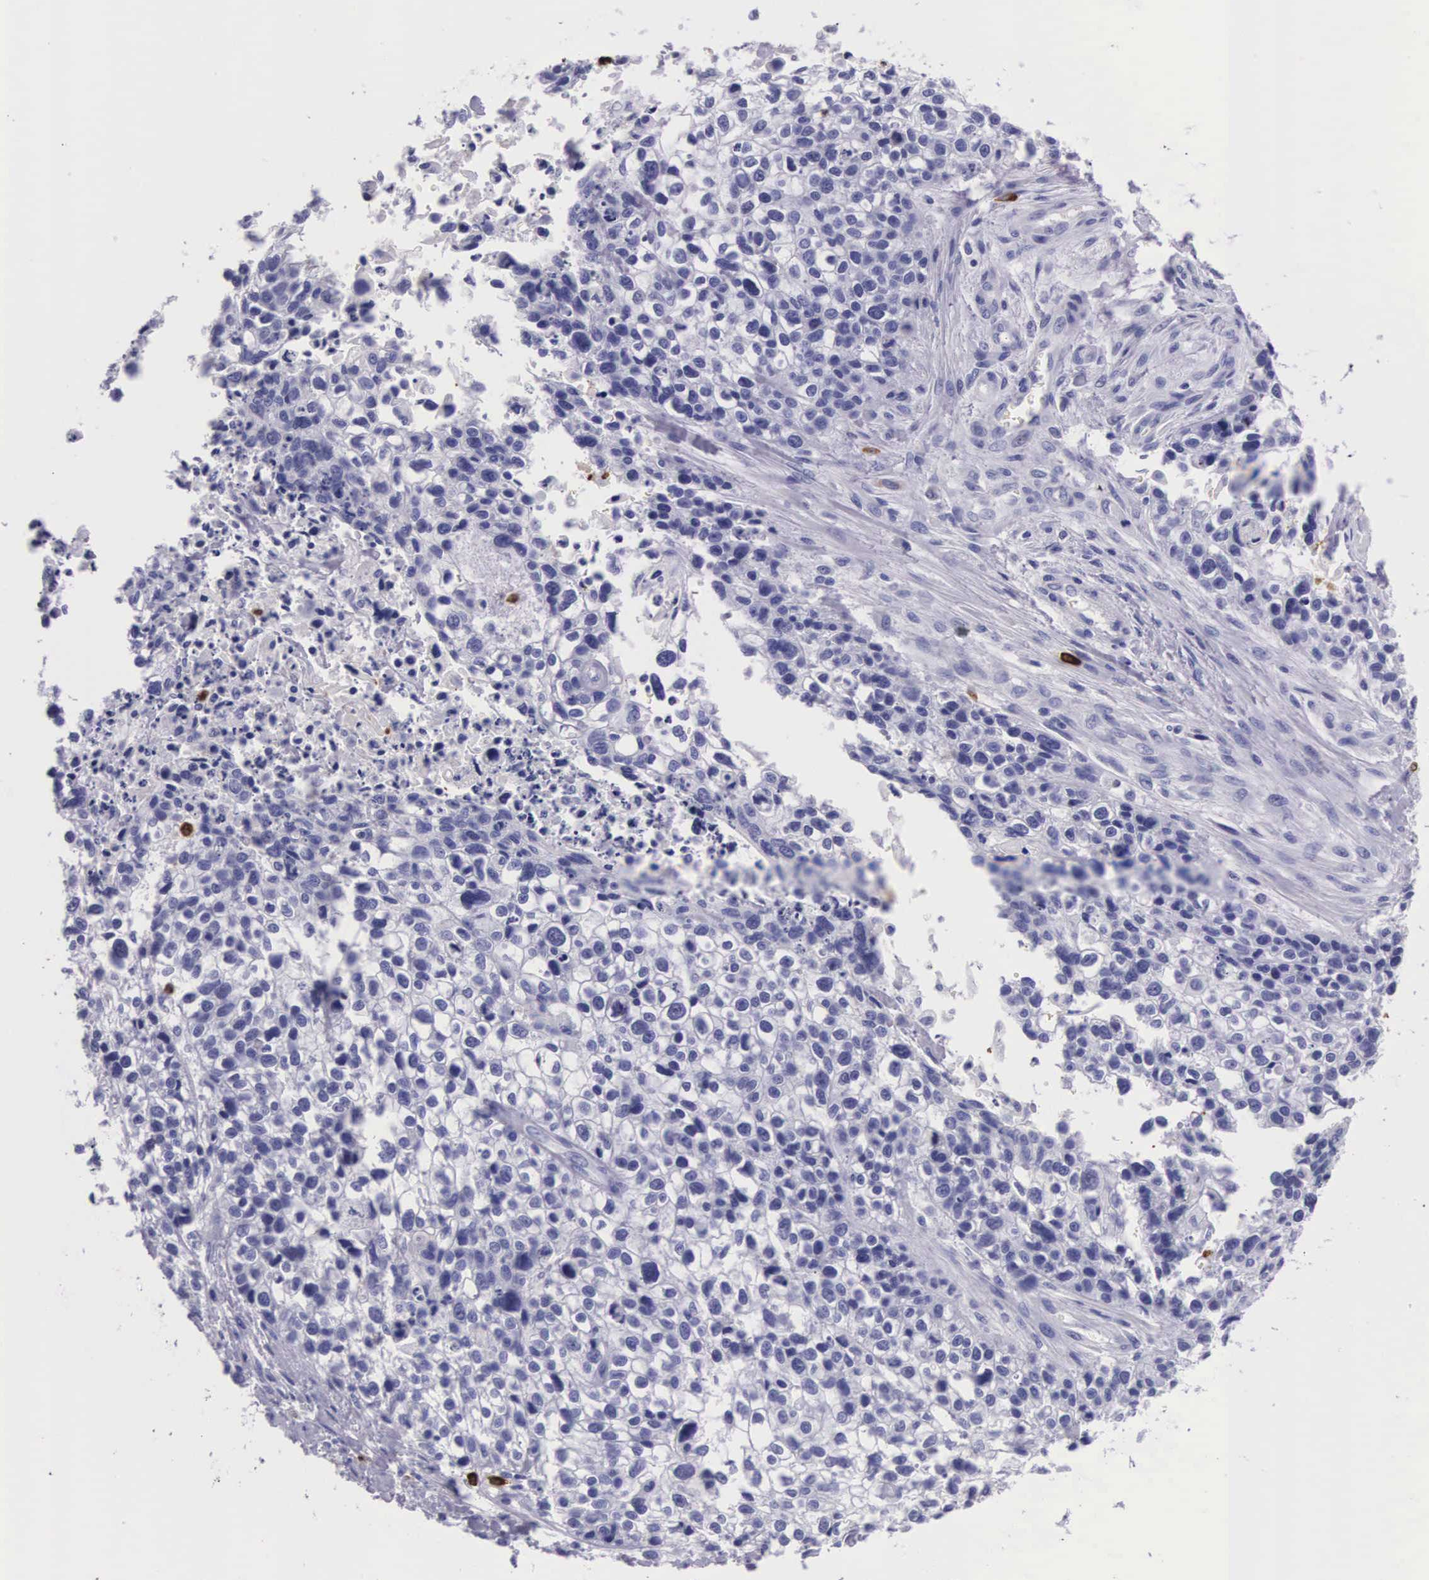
{"staining": {"intensity": "negative", "quantity": "none", "location": "none"}, "tissue": "lung cancer", "cell_type": "Tumor cells", "image_type": "cancer", "snomed": [{"axis": "morphology", "description": "Squamous cell carcinoma, NOS"}, {"axis": "topography", "description": "Lymph node"}, {"axis": "topography", "description": "Lung"}], "caption": "Tumor cells show no significant protein staining in lung cancer.", "gene": "FCN1", "patient": {"sex": "male", "age": 74}}